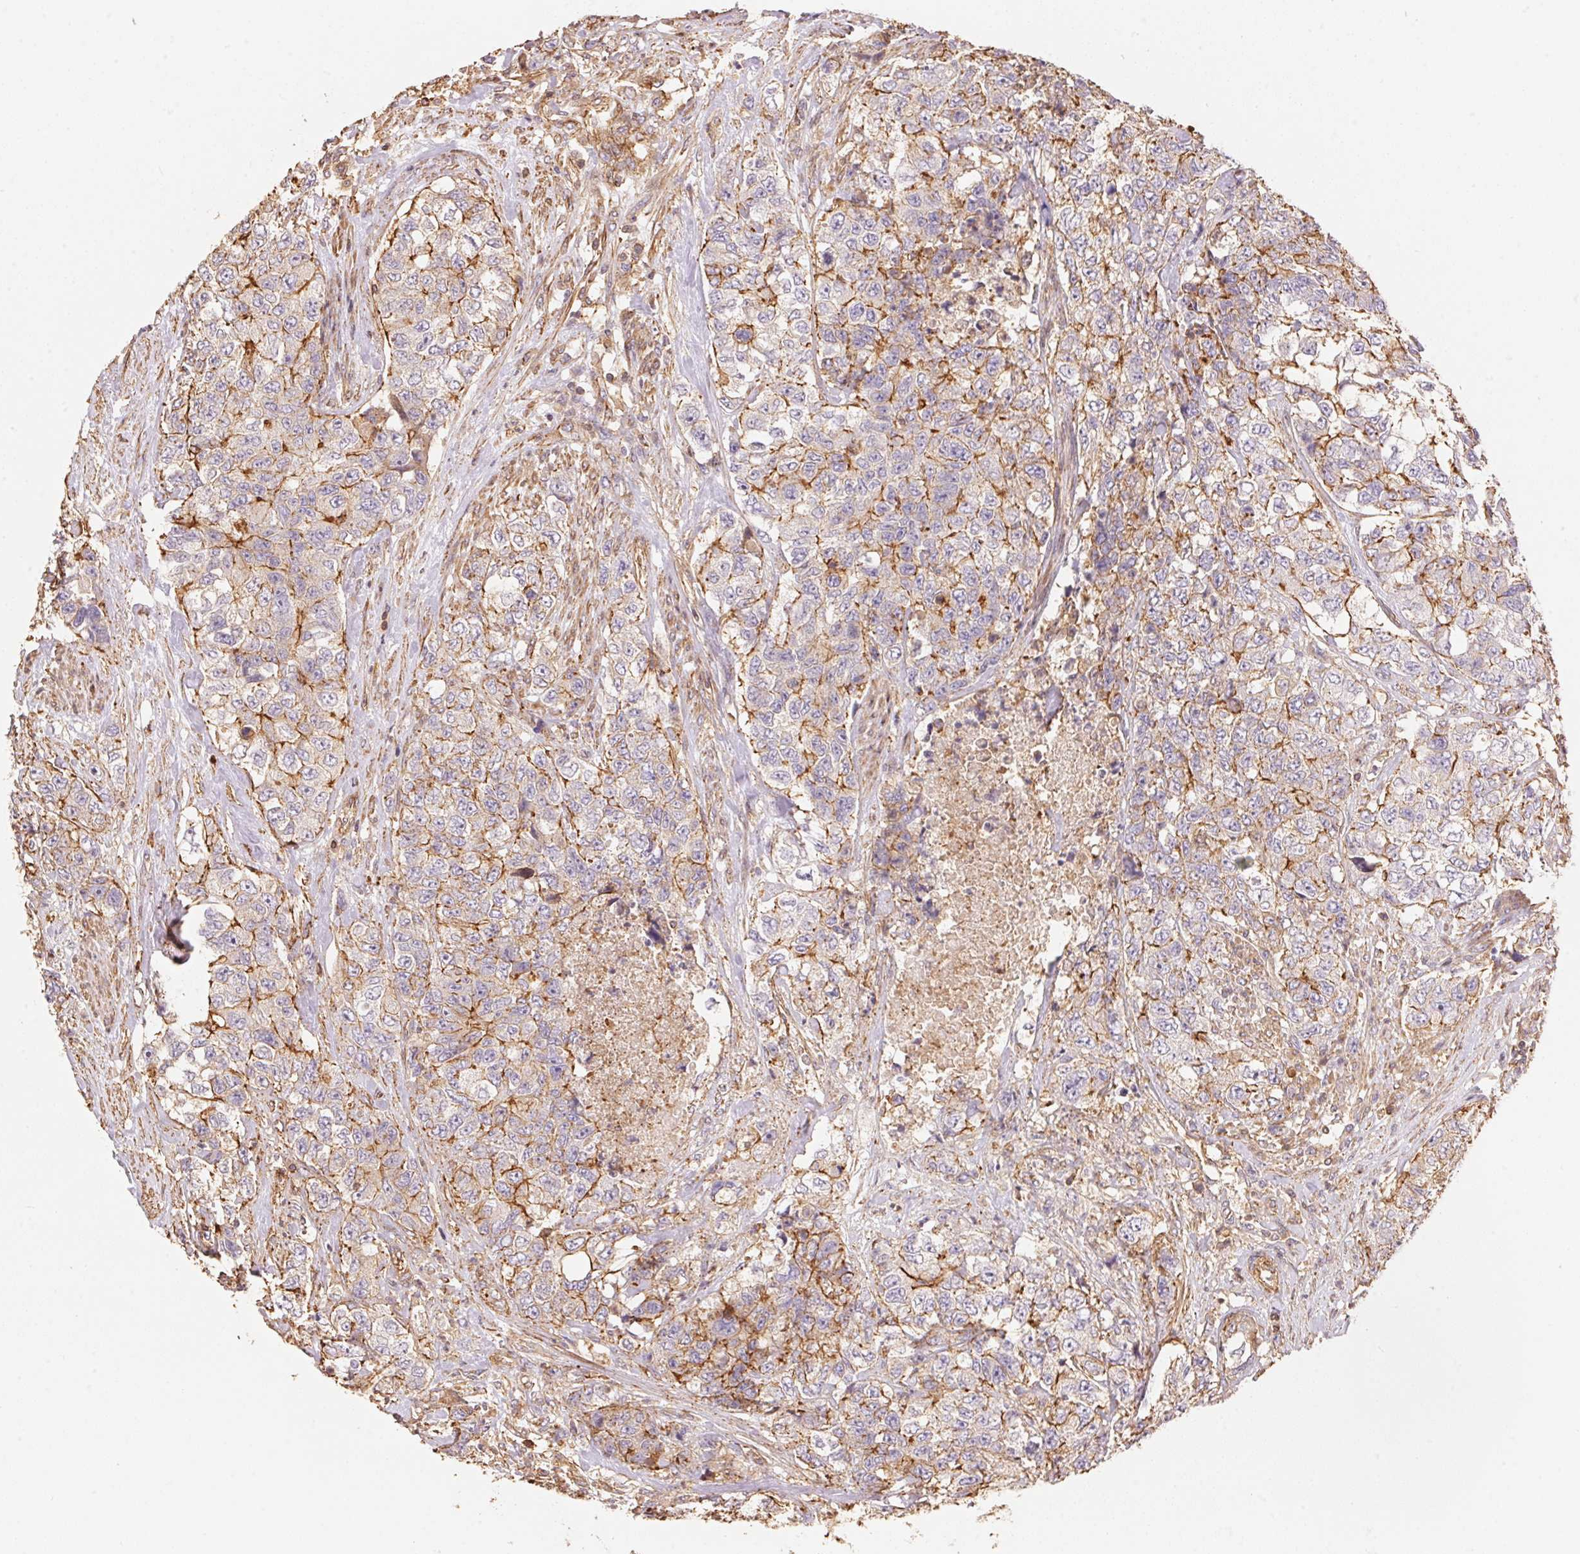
{"staining": {"intensity": "moderate", "quantity": "25%-75%", "location": "cytoplasmic/membranous"}, "tissue": "urothelial cancer", "cell_type": "Tumor cells", "image_type": "cancer", "snomed": [{"axis": "morphology", "description": "Urothelial carcinoma, High grade"}, {"axis": "topography", "description": "Urinary bladder"}], "caption": "High-grade urothelial carcinoma tissue displays moderate cytoplasmic/membranous expression in about 25%-75% of tumor cells (Stains: DAB (3,3'-diaminobenzidine) in brown, nuclei in blue, Microscopy: brightfield microscopy at high magnification).", "gene": "FRAS1", "patient": {"sex": "female", "age": 78}}